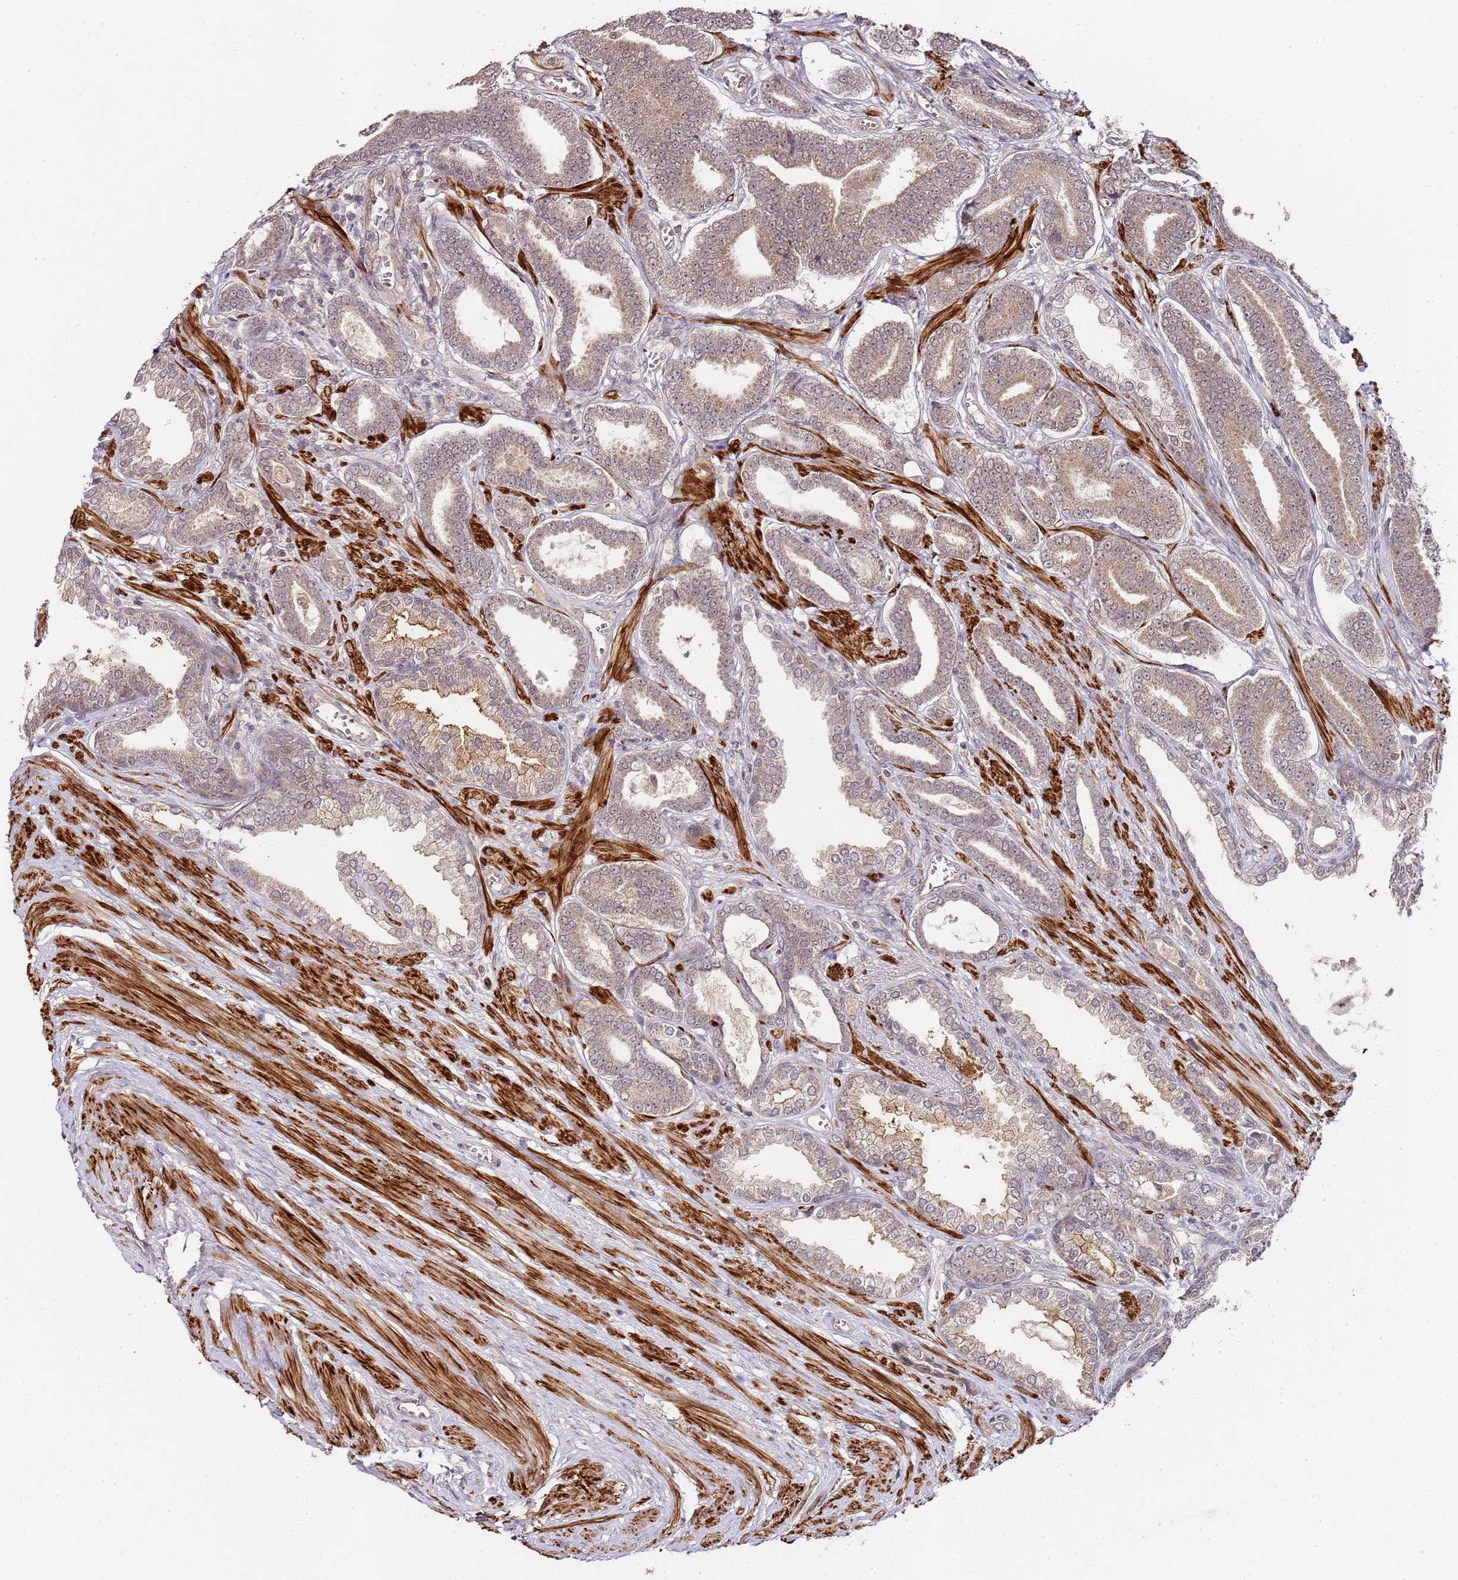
{"staining": {"intensity": "moderate", "quantity": ">75%", "location": "cytoplasmic/membranous"}, "tissue": "prostate cancer", "cell_type": "Tumor cells", "image_type": "cancer", "snomed": [{"axis": "morphology", "description": "Adenocarcinoma, NOS"}, {"axis": "topography", "description": "Prostate and seminal vesicle, NOS"}], "caption": "Human prostate cancer (adenocarcinoma) stained with a protein marker reveals moderate staining in tumor cells.", "gene": "LIN37", "patient": {"sex": "male", "age": 76}}